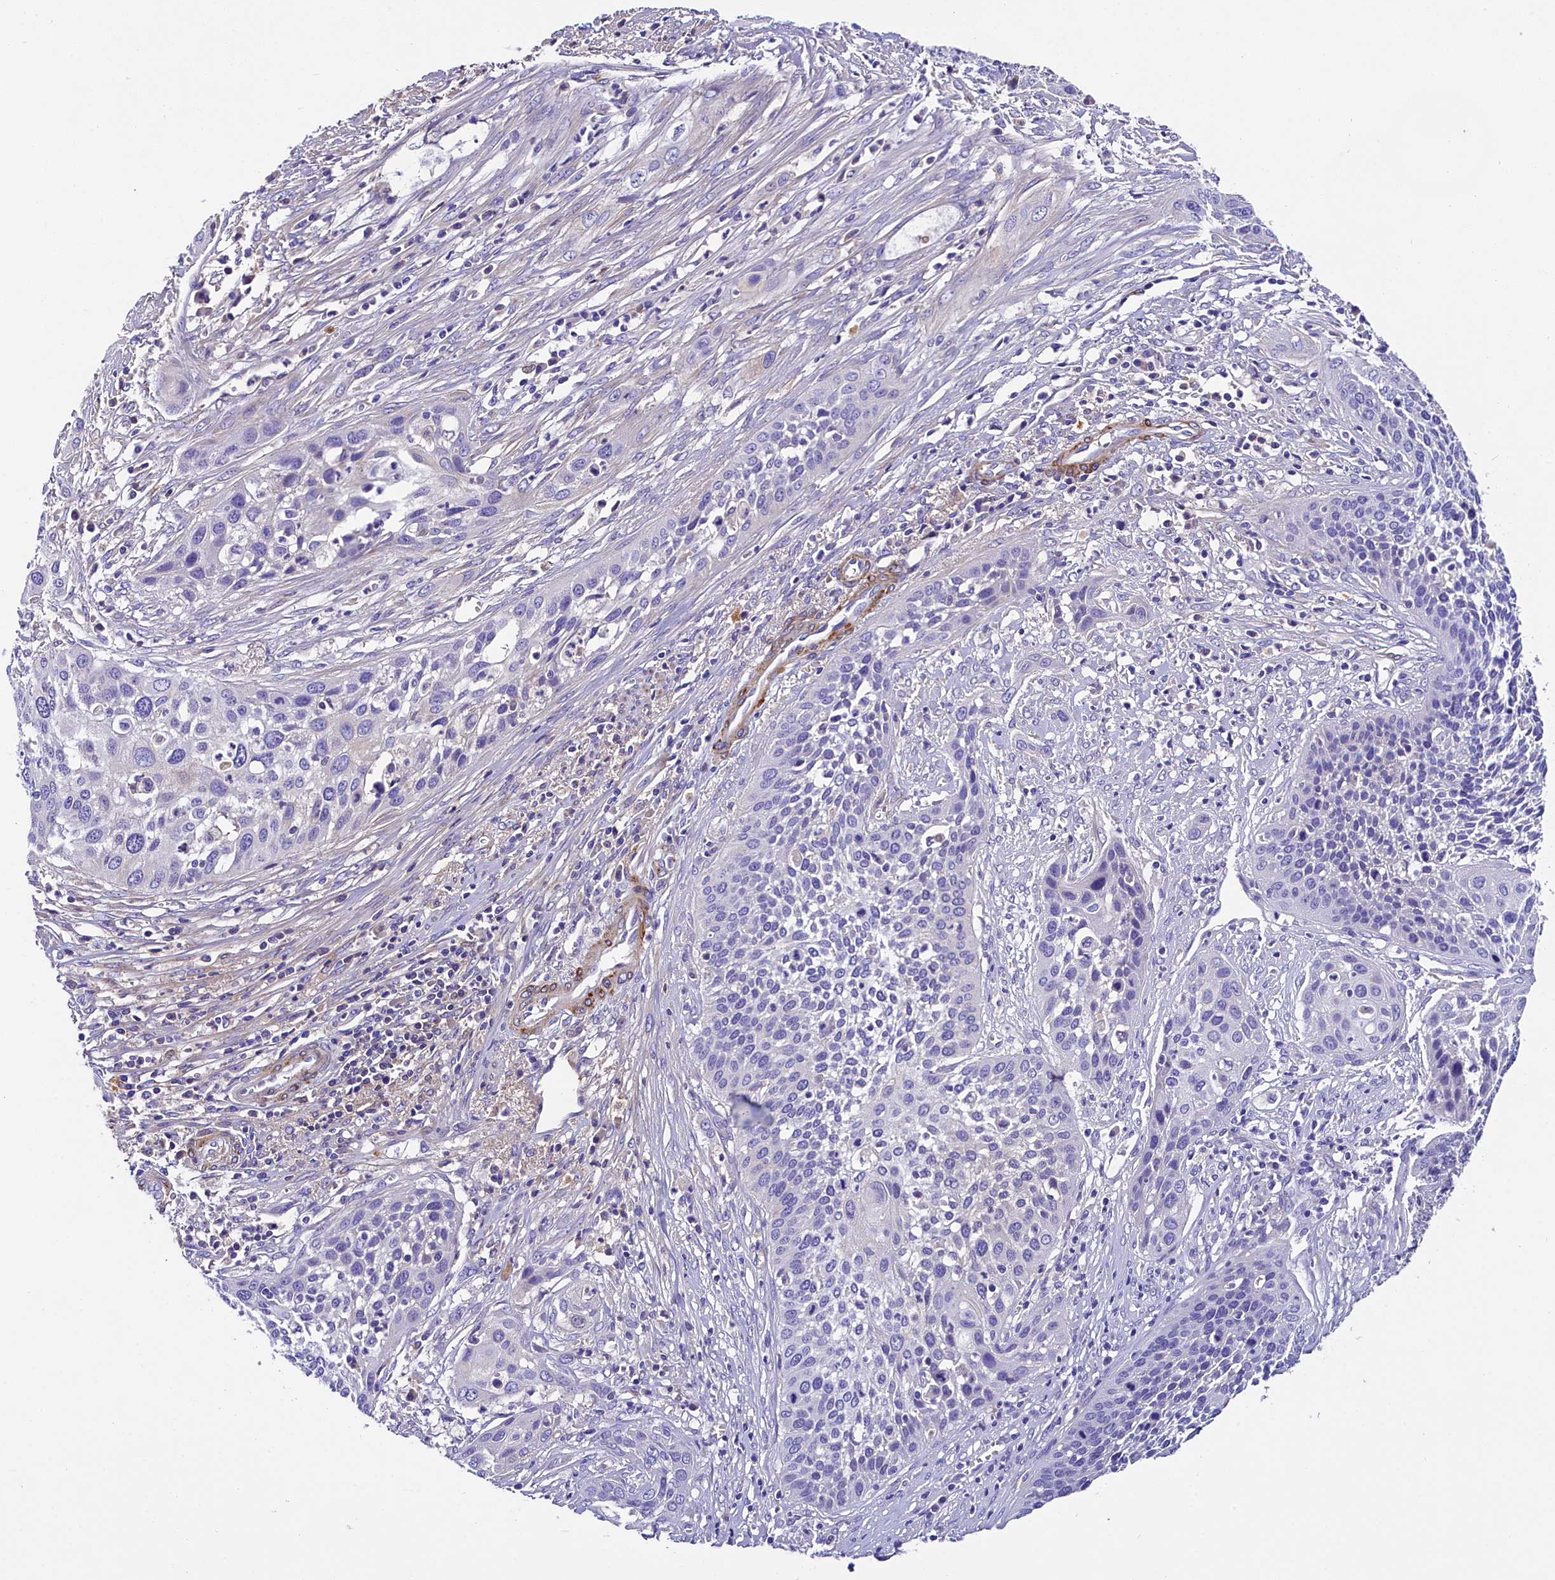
{"staining": {"intensity": "negative", "quantity": "none", "location": "none"}, "tissue": "cervical cancer", "cell_type": "Tumor cells", "image_type": "cancer", "snomed": [{"axis": "morphology", "description": "Squamous cell carcinoma, NOS"}, {"axis": "topography", "description": "Cervix"}], "caption": "Image shows no significant protein staining in tumor cells of cervical cancer.", "gene": "SOD3", "patient": {"sex": "female", "age": 34}}